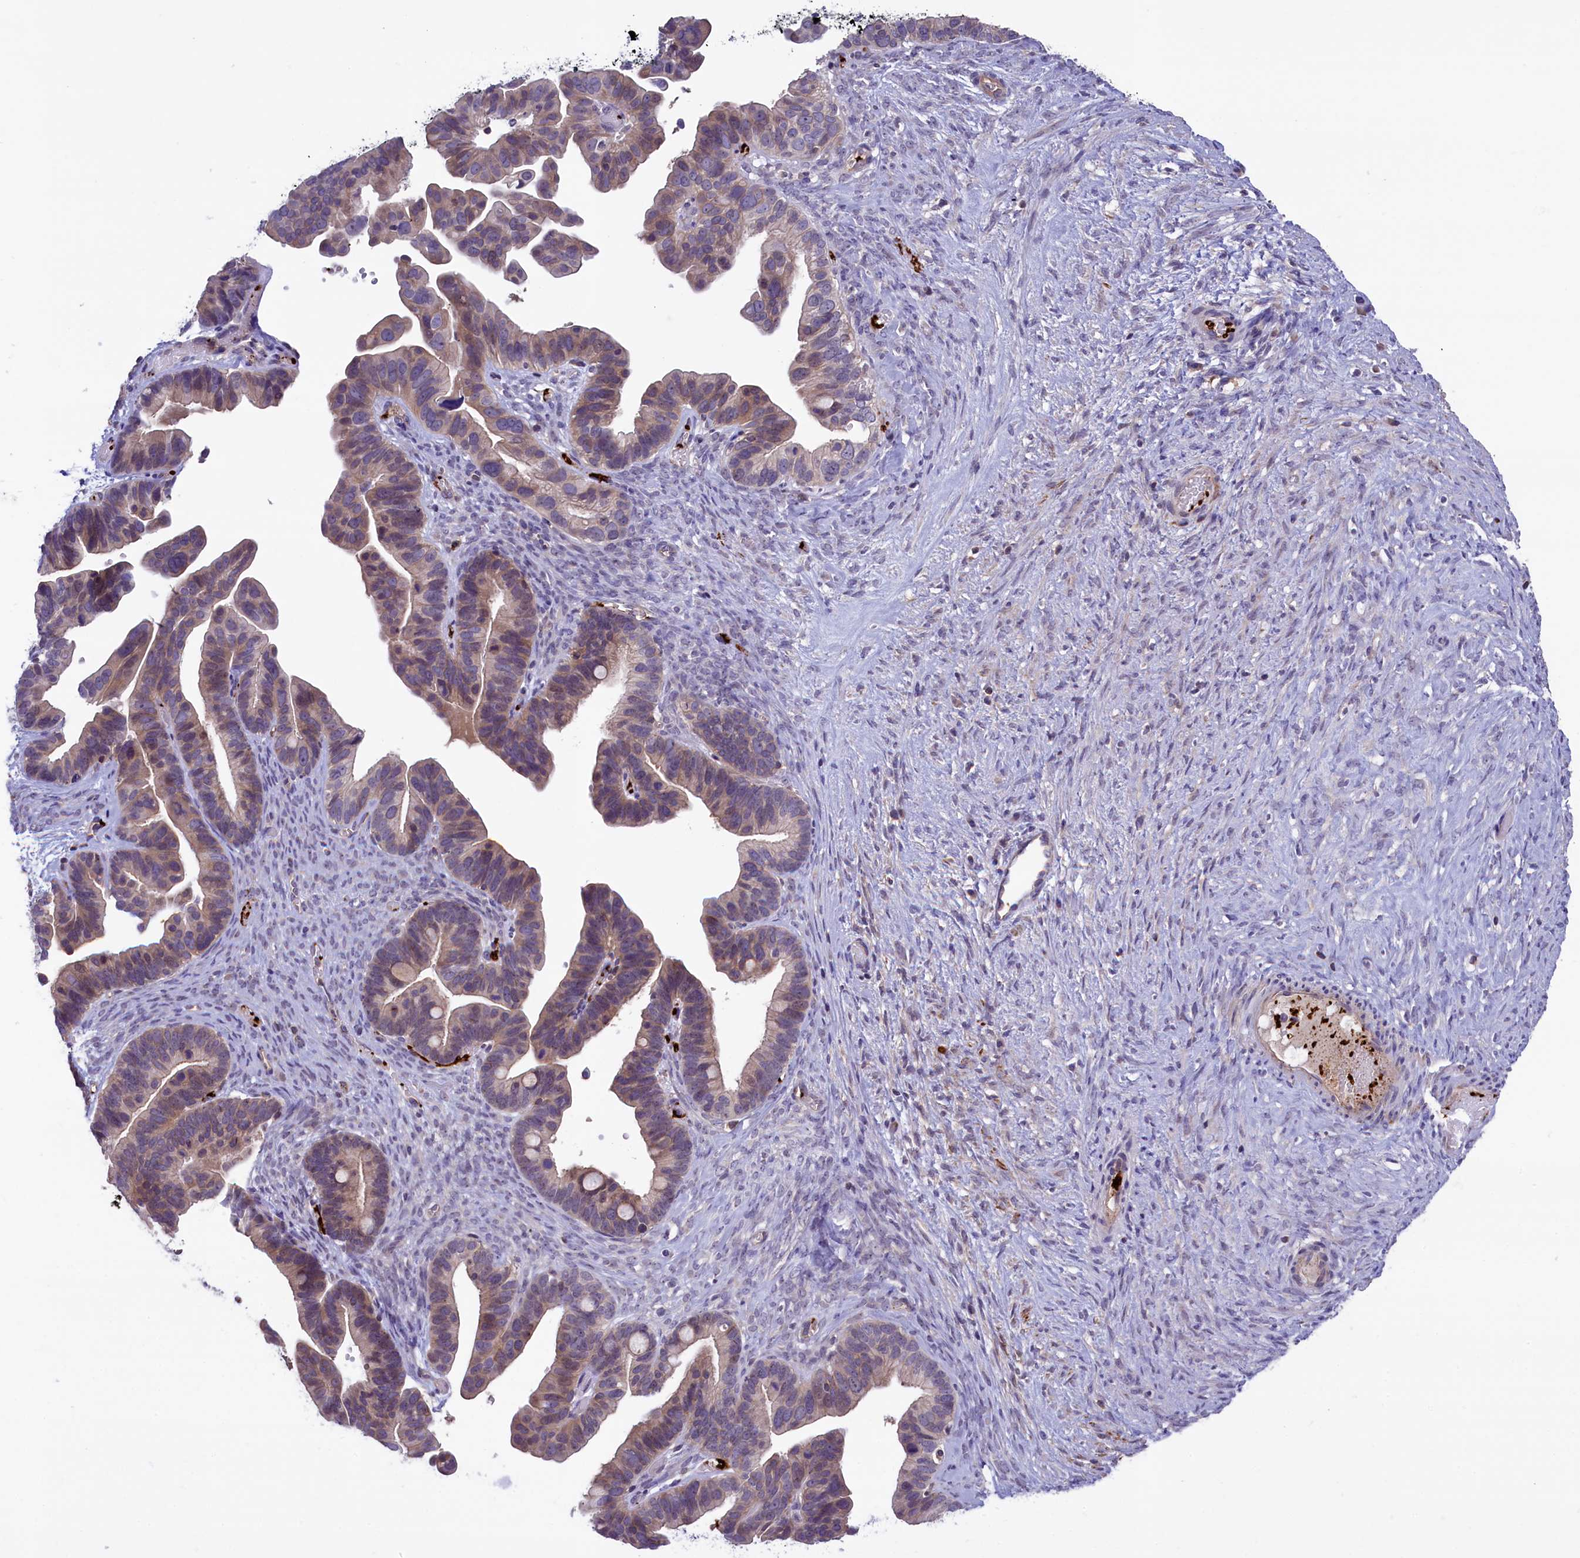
{"staining": {"intensity": "weak", "quantity": ">75%", "location": "cytoplasmic/membranous,nuclear"}, "tissue": "ovarian cancer", "cell_type": "Tumor cells", "image_type": "cancer", "snomed": [{"axis": "morphology", "description": "Cystadenocarcinoma, serous, NOS"}, {"axis": "topography", "description": "Ovary"}], "caption": "About >75% of tumor cells in ovarian serous cystadenocarcinoma display weak cytoplasmic/membranous and nuclear protein positivity as visualized by brown immunohistochemical staining.", "gene": "HEATR3", "patient": {"sex": "female", "age": 56}}